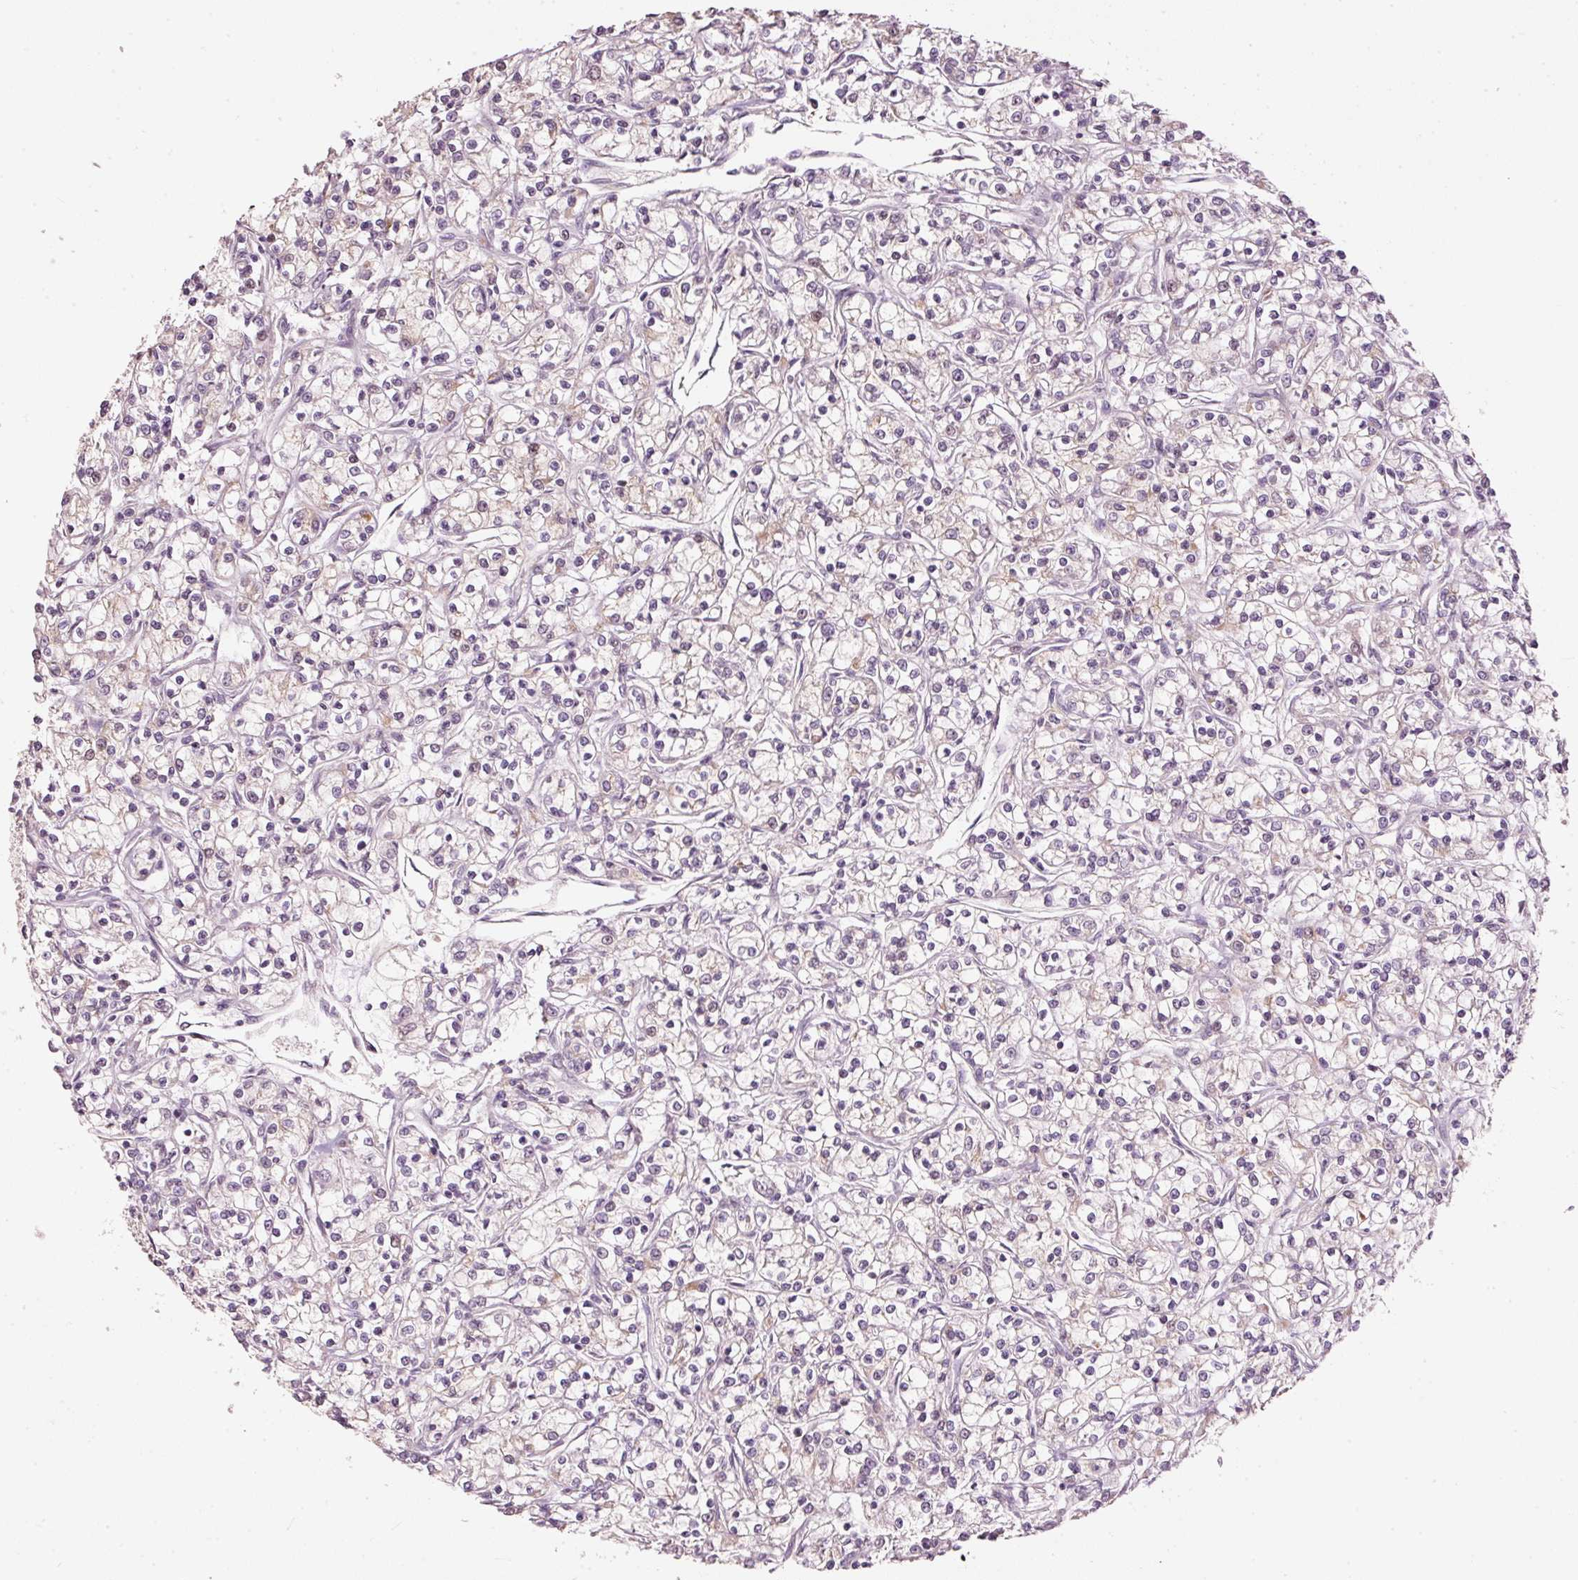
{"staining": {"intensity": "weak", "quantity": "<25%", "location": "cytoplasmic/membranous"}, "tissue": "renal cancer", "cell_type": "Tumor cells", "image_type": "cancer", "snomed": [{"axis": "morphology", "description": "Adenocarcinoma, NOS"}, {"axis": "topography", "description": "Kidney"}], "caption": "Immunohistochemical staining of renal adenocarcinoma exhibits no significant expression in tumor cells. (Immunohistochemistry (ihc), brightfield microscopy, high magnification).", "gene": "TOB2", "patient": {"sex": "female", "age": 59}}